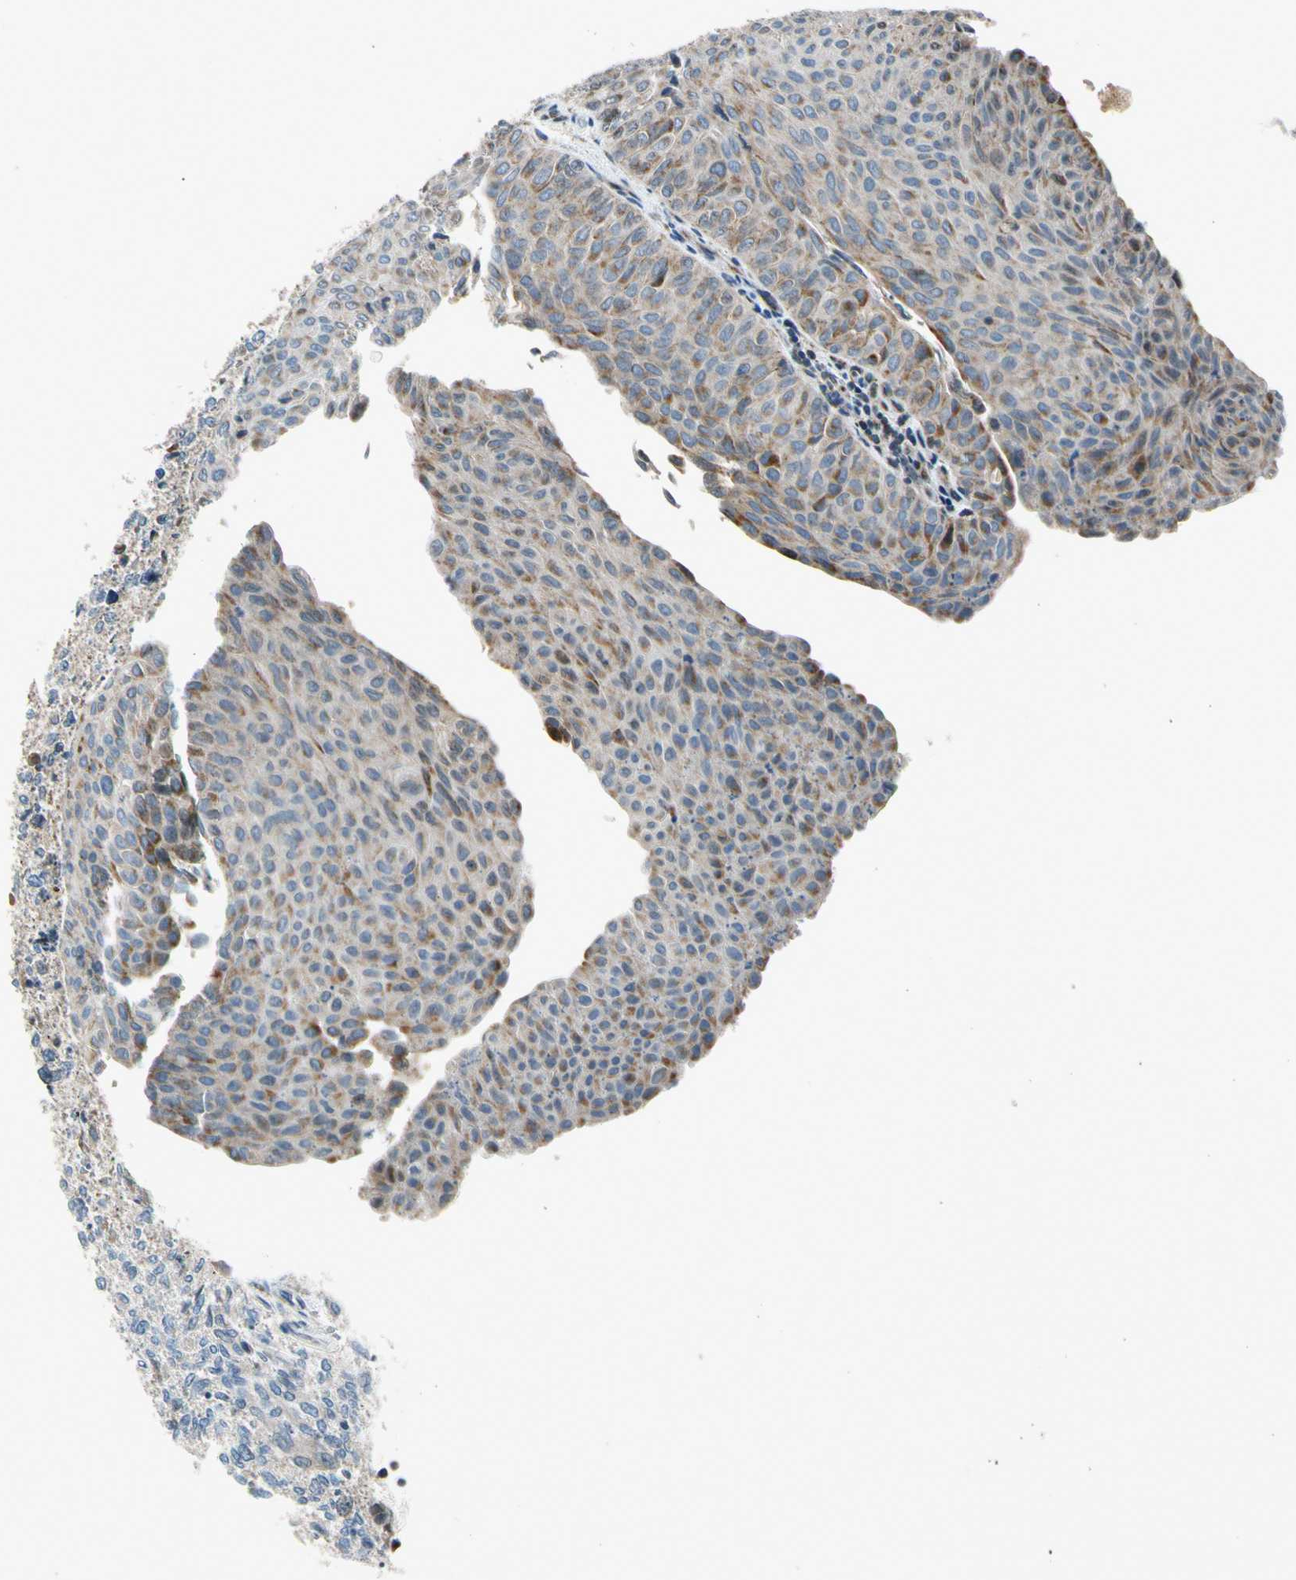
{"staining": {"intensity": "weak", "quantity": "<25%", "location": "cytoplasmic/membranous"}, "tissue": "urothelial cancer", "cell_type": "Tumor cells", "image_type": "cancer", "snomed": [{"axis": "morphology", "description": "Urothelial carcinoma, Low grade"}, {"axis": "topography", "description": "Urinary bladder"}], "caption": "DAB (3,3'-diaminobenzidine) immunohistochemical staining of urothelial carcinoma (low-grade) exhibits no significant staining in tumor cells.", "gene": "NPHP3", "patient": {"sex": "male", "age": 78}}